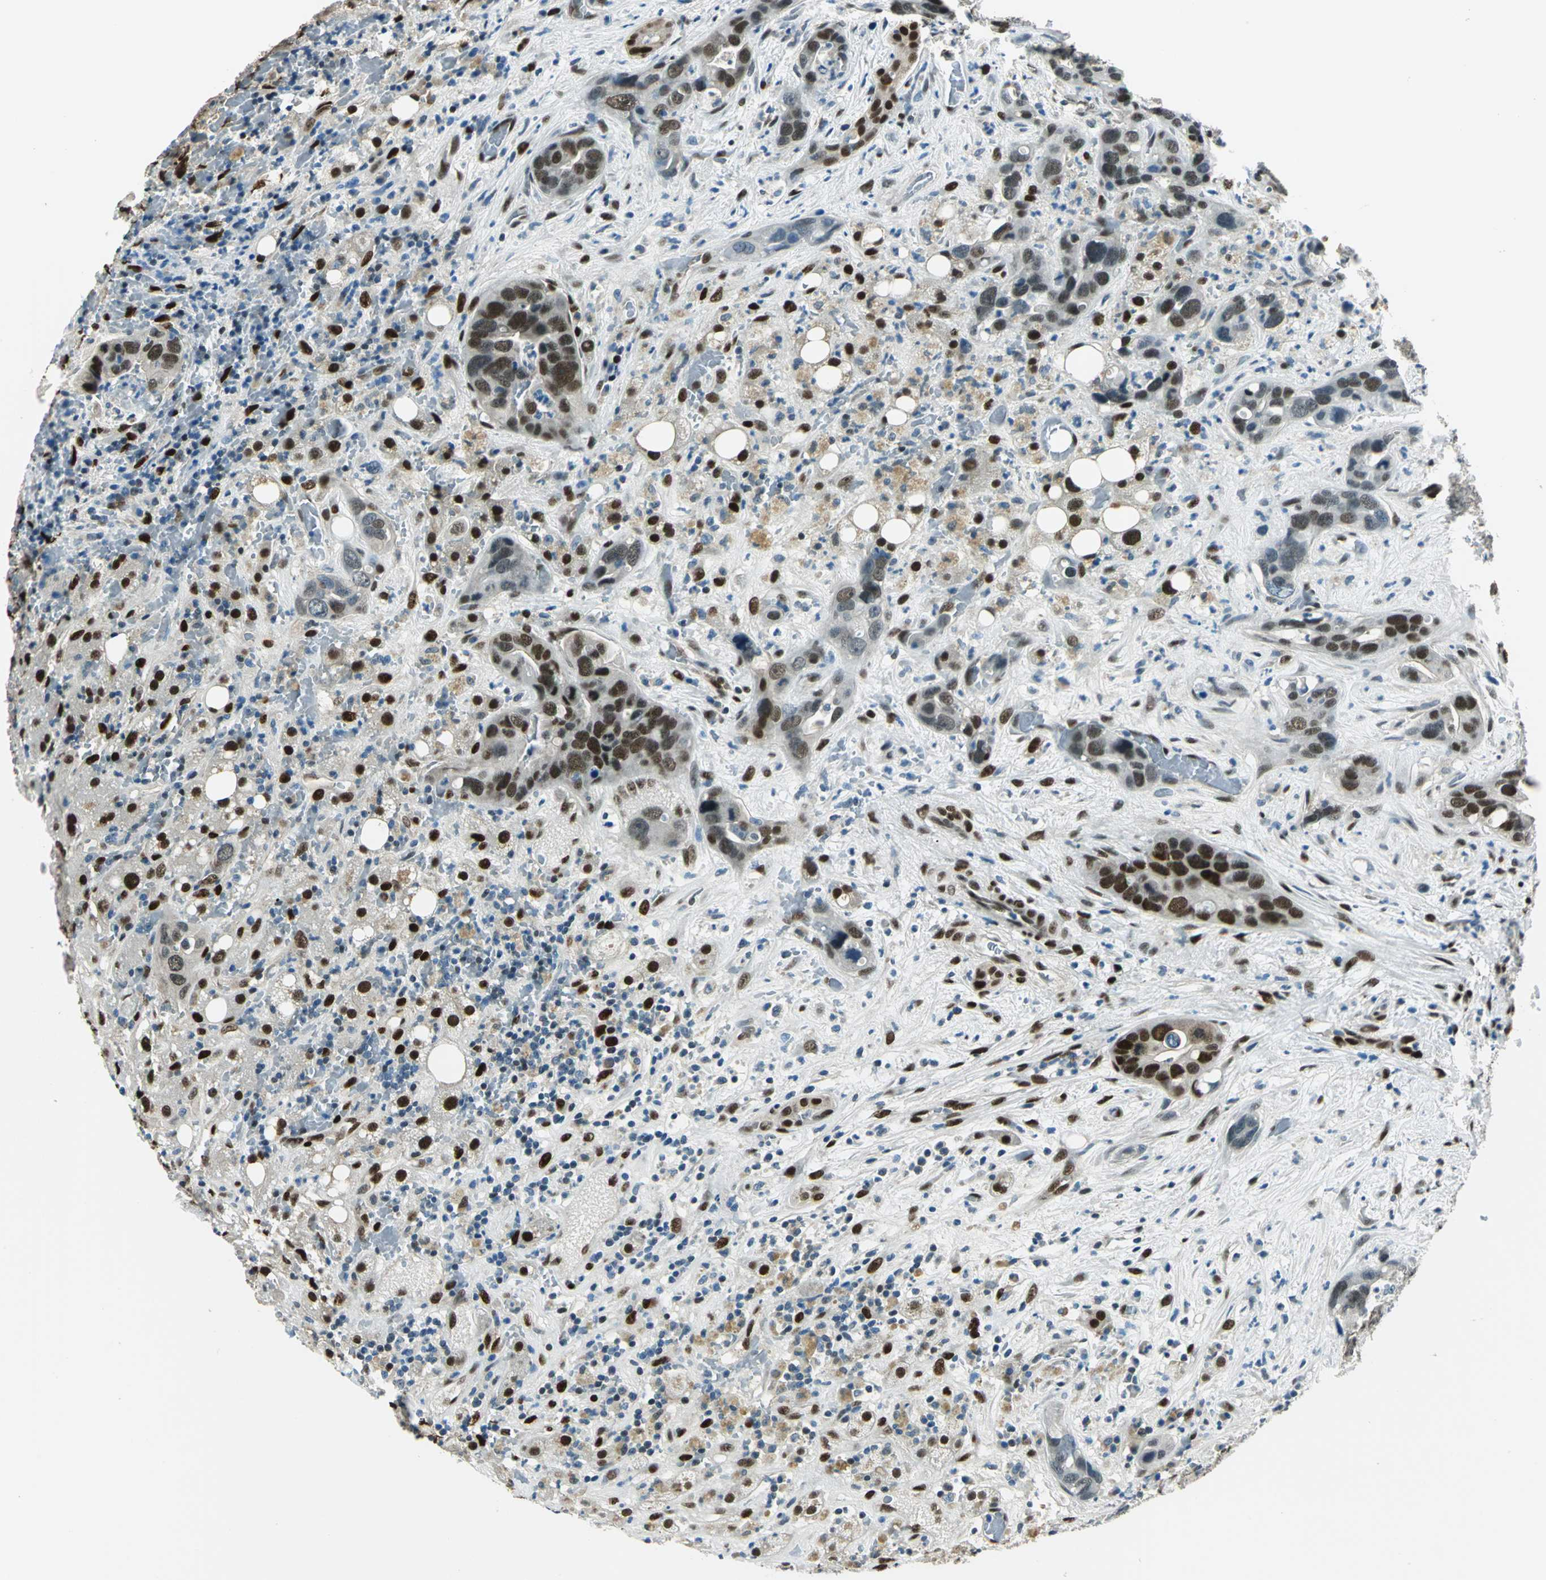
{"staining": {"intensity": "strong", "quantity": ">75%", "location": "nuclear"}, "tissue": "liver cancer", "cell_type": "Tumor cells", "image_type": "cancer", "snomed": [{"axis": "morphology", "description": "Cholangiocarcinoma"}, {"axis": "topography", "description": "Liver"}], "caption": "This is a micrograph of immunohistochemistry (IHC) staining of liver cancer, which shows strong expression in the nuclear of tumor cells.", "gene": "NFIA", "patient": {"sex": "female", "age": 65}}